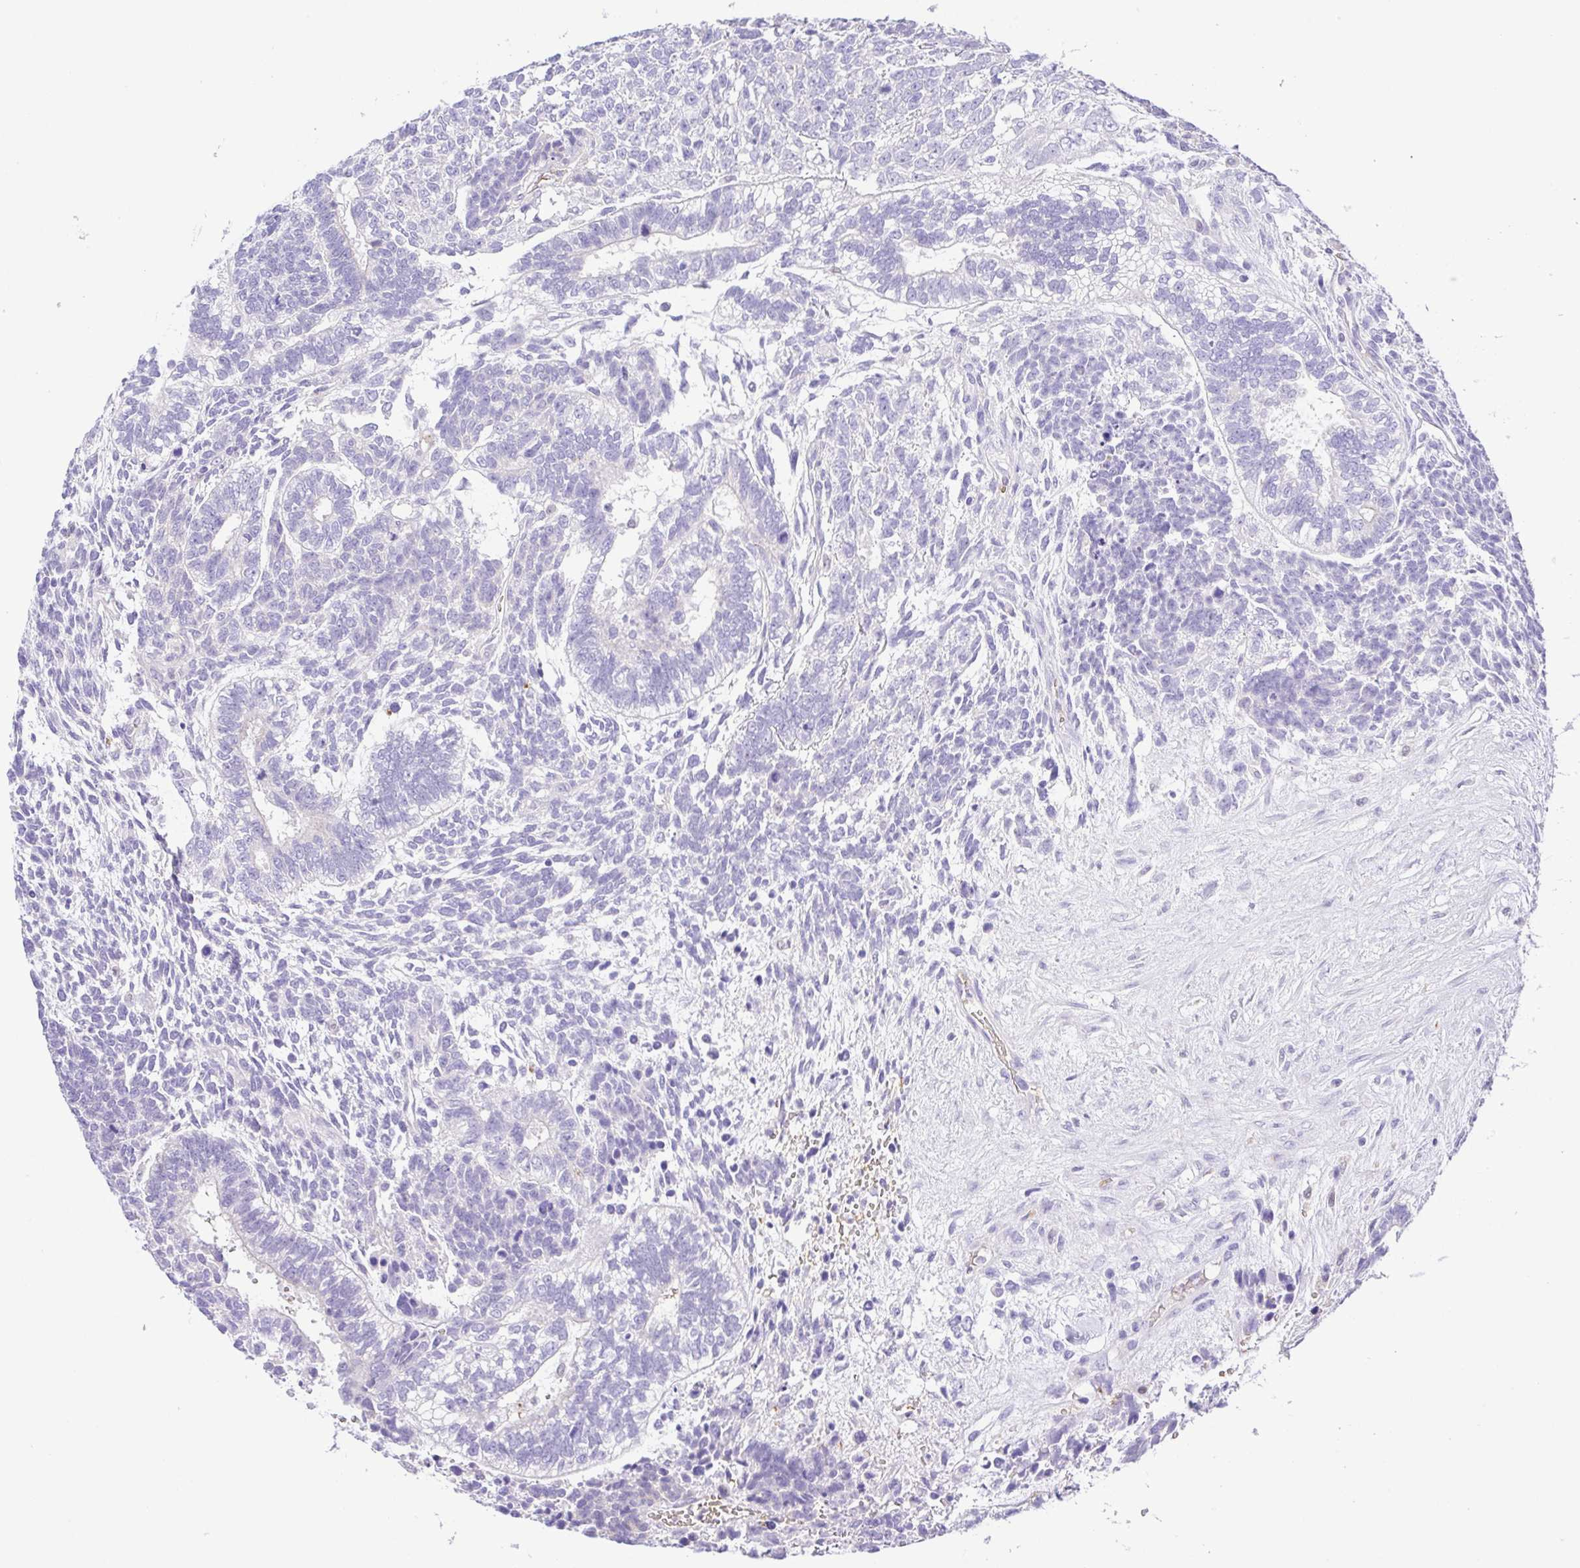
{"staining": {"intensity": "negative", "quantity": "none", "location": "none"}, "tissue": "testis cancer", "cell_type": "Tumor cells", "image_type": "cancer", "snomed": [{"axis": "morphology", "description": "Carcinoma, Embryonal, NOS"}, {"axis": "topography", "description": "Testis"}], "caption": "DAB immunohistochemical staining of testis cancer reveals no significant staining in tumor cells. Brightfield microscopy of immunohistochemistry (IHC) stained with DAB (brown) and hematoxylin (blue), captured at high magnification.", "gene": "EPB42", "patient": {"sex": "male", "age": 23}}